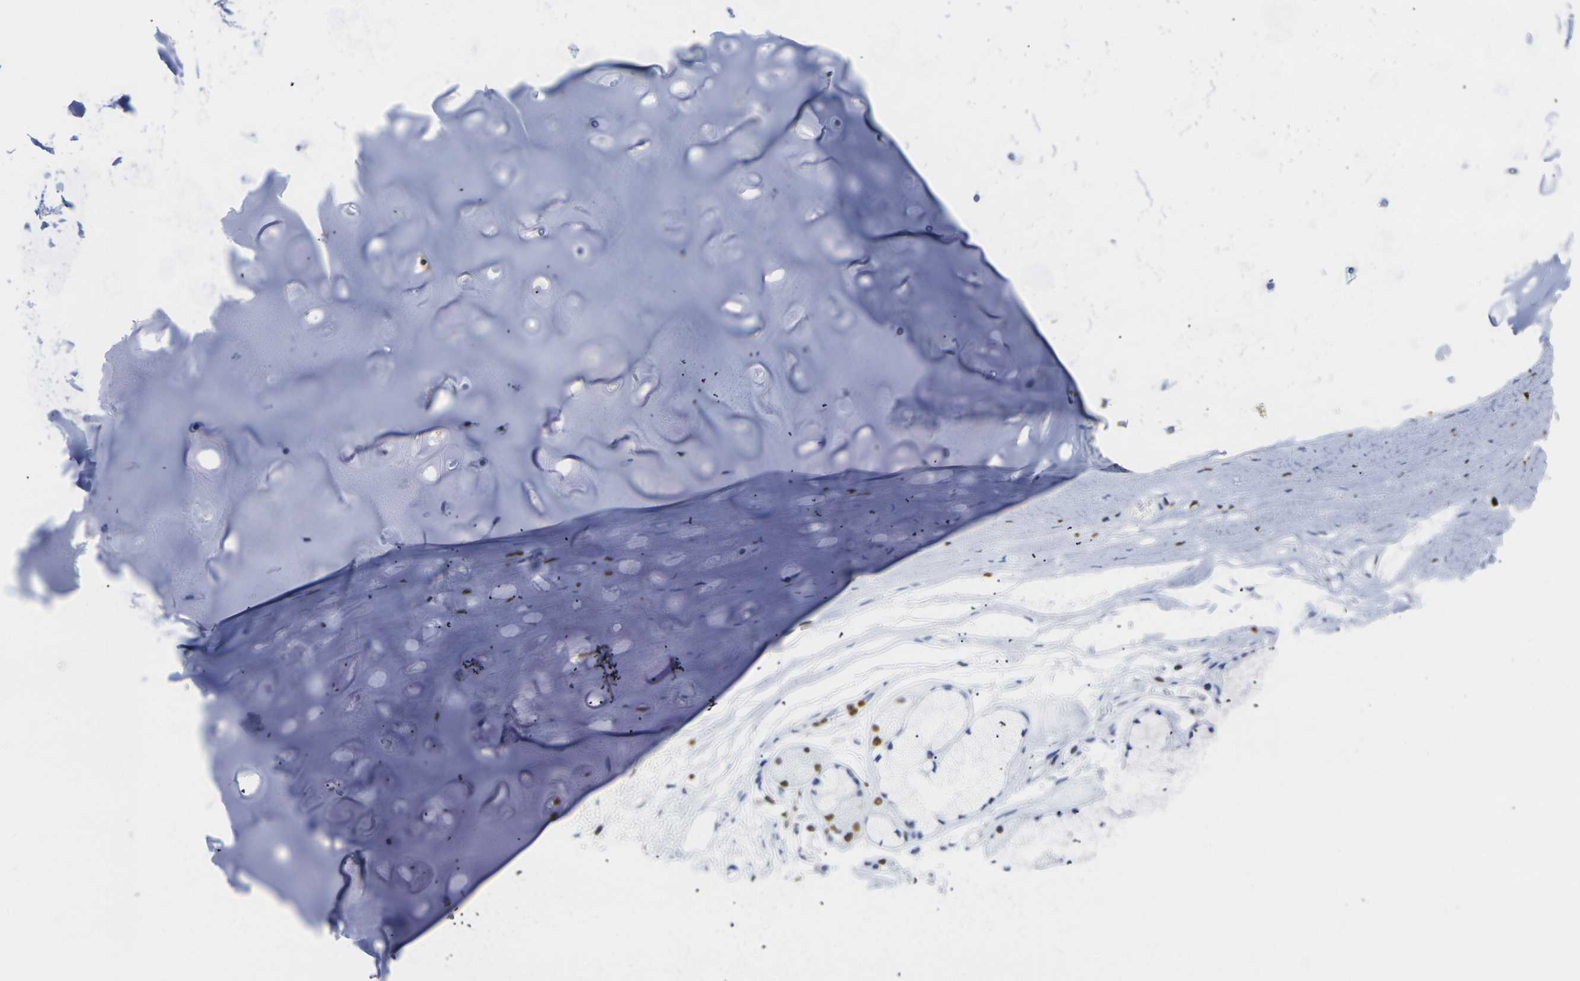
{"staining": {"intensity": "negative", "quantity": "none", "location": "none"}, "tissue": "adipose tissue", "cell_type": "Adipocytes", "image_type": "normal", "snomed": [{"axis": "morphology", "description": "Normal tissue, NOS"}, {"axis": "topography", "description": "Cartilage tissue"}, {"axis": "topography", "description": "Bronchus"}], "caption": "Benign adipose tissue was stained to show a protein in brown. There is no significant expression in adipocytes. (Brightfield microscopy of DAB IHC at high magnification).", "gene": "DRAXIN", "patient": {"sex": "female", "age": 73}}